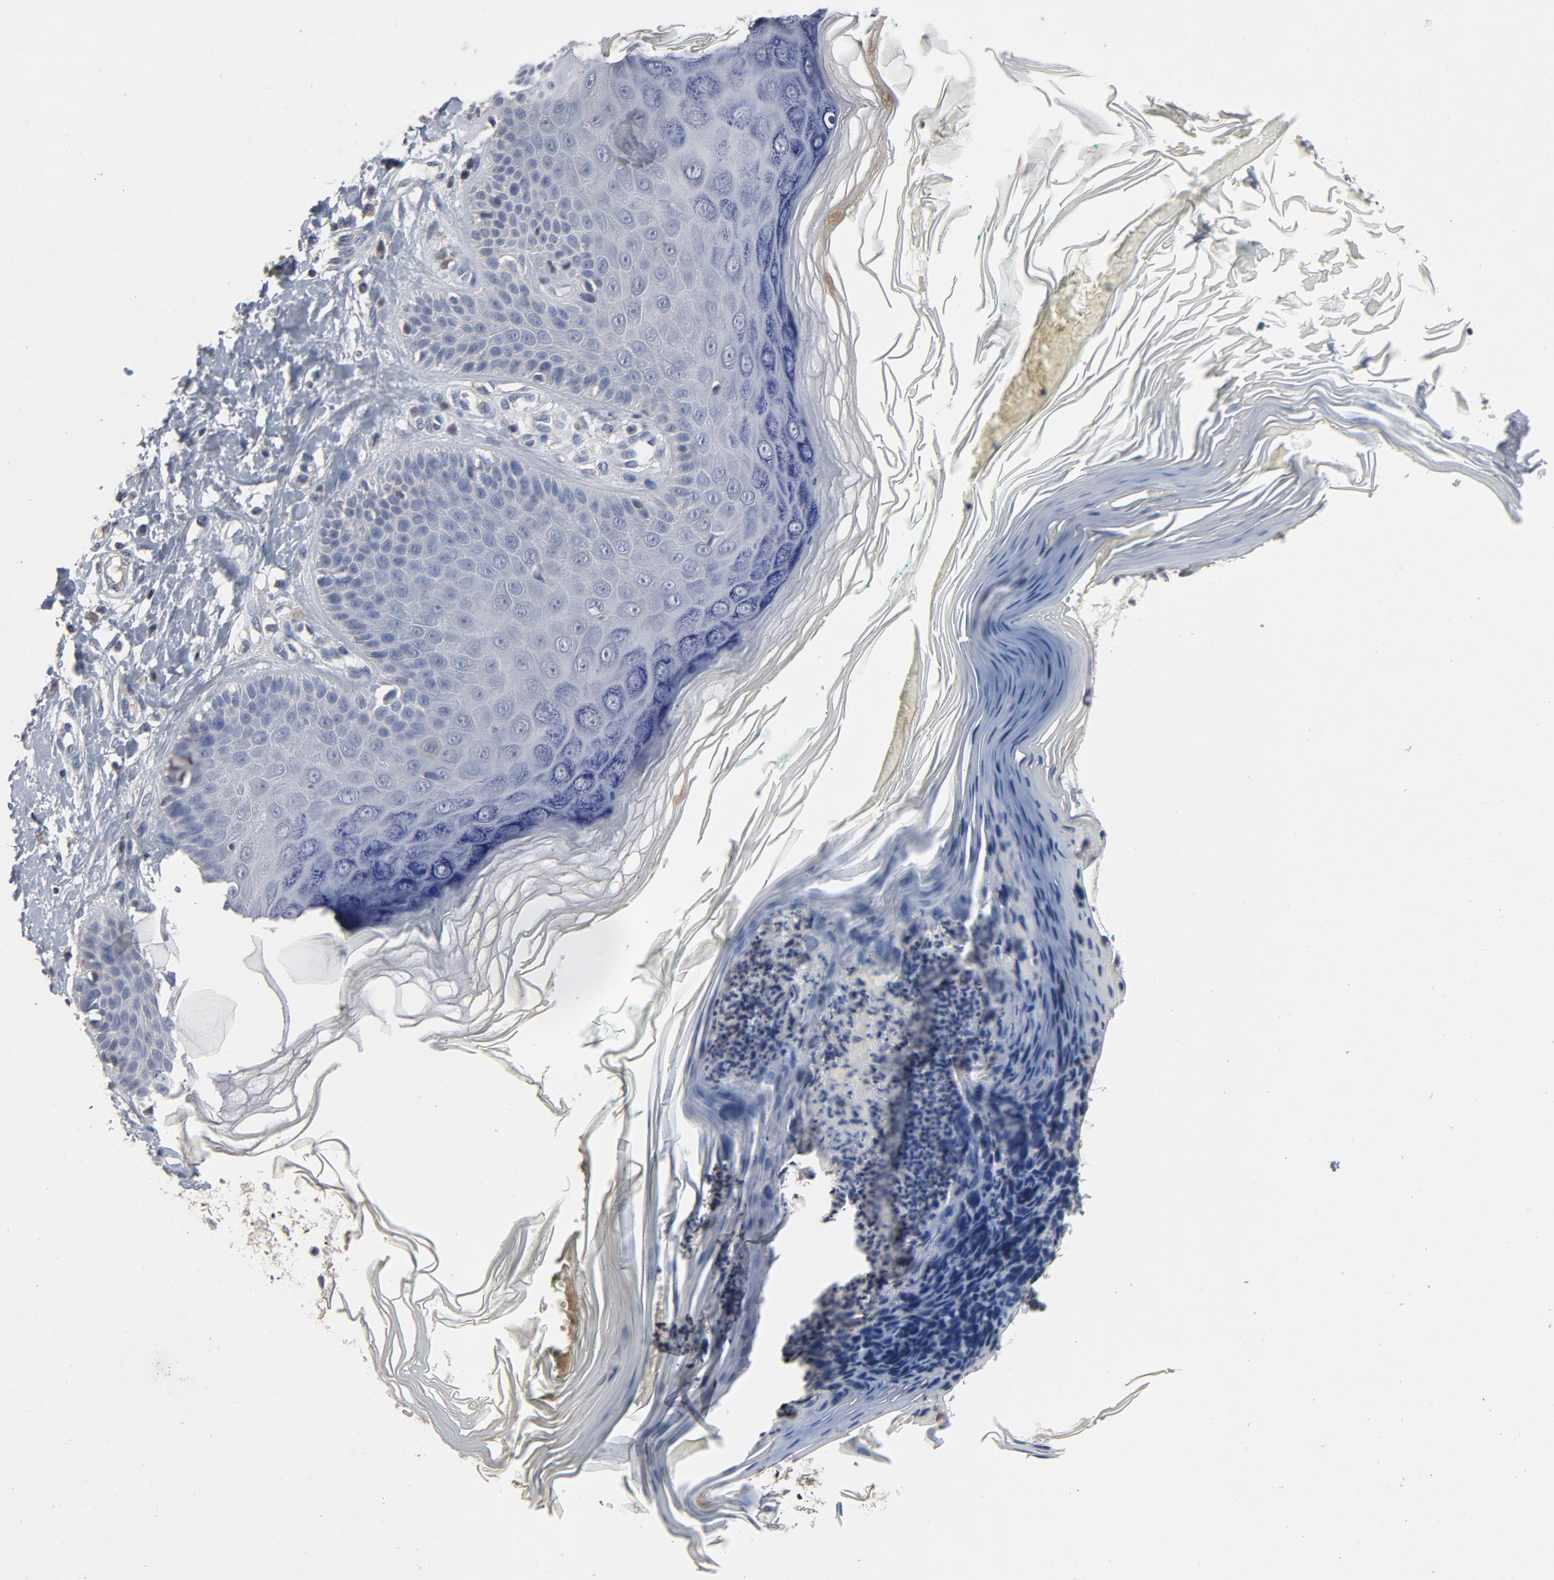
{"staining": {"intensity": "negative", "quantity": "none", "location": "none"}, "tissue": "skin cancer", "cell_type": "Tumor cells", "image_type": "cancer", "snomed": [{"axis": "morphology", "description": "Normal tissue, NOS"}, {"axis": "morphology", "description": "Basal cell carcinoma"}, {"axis": "topography", "description": "Skin"}], "caption": "Tumor cells are negative for brown protein staining in skin cancer.", "gene": "TCL1A", "patient": {"sex": "male", "age": 77}}